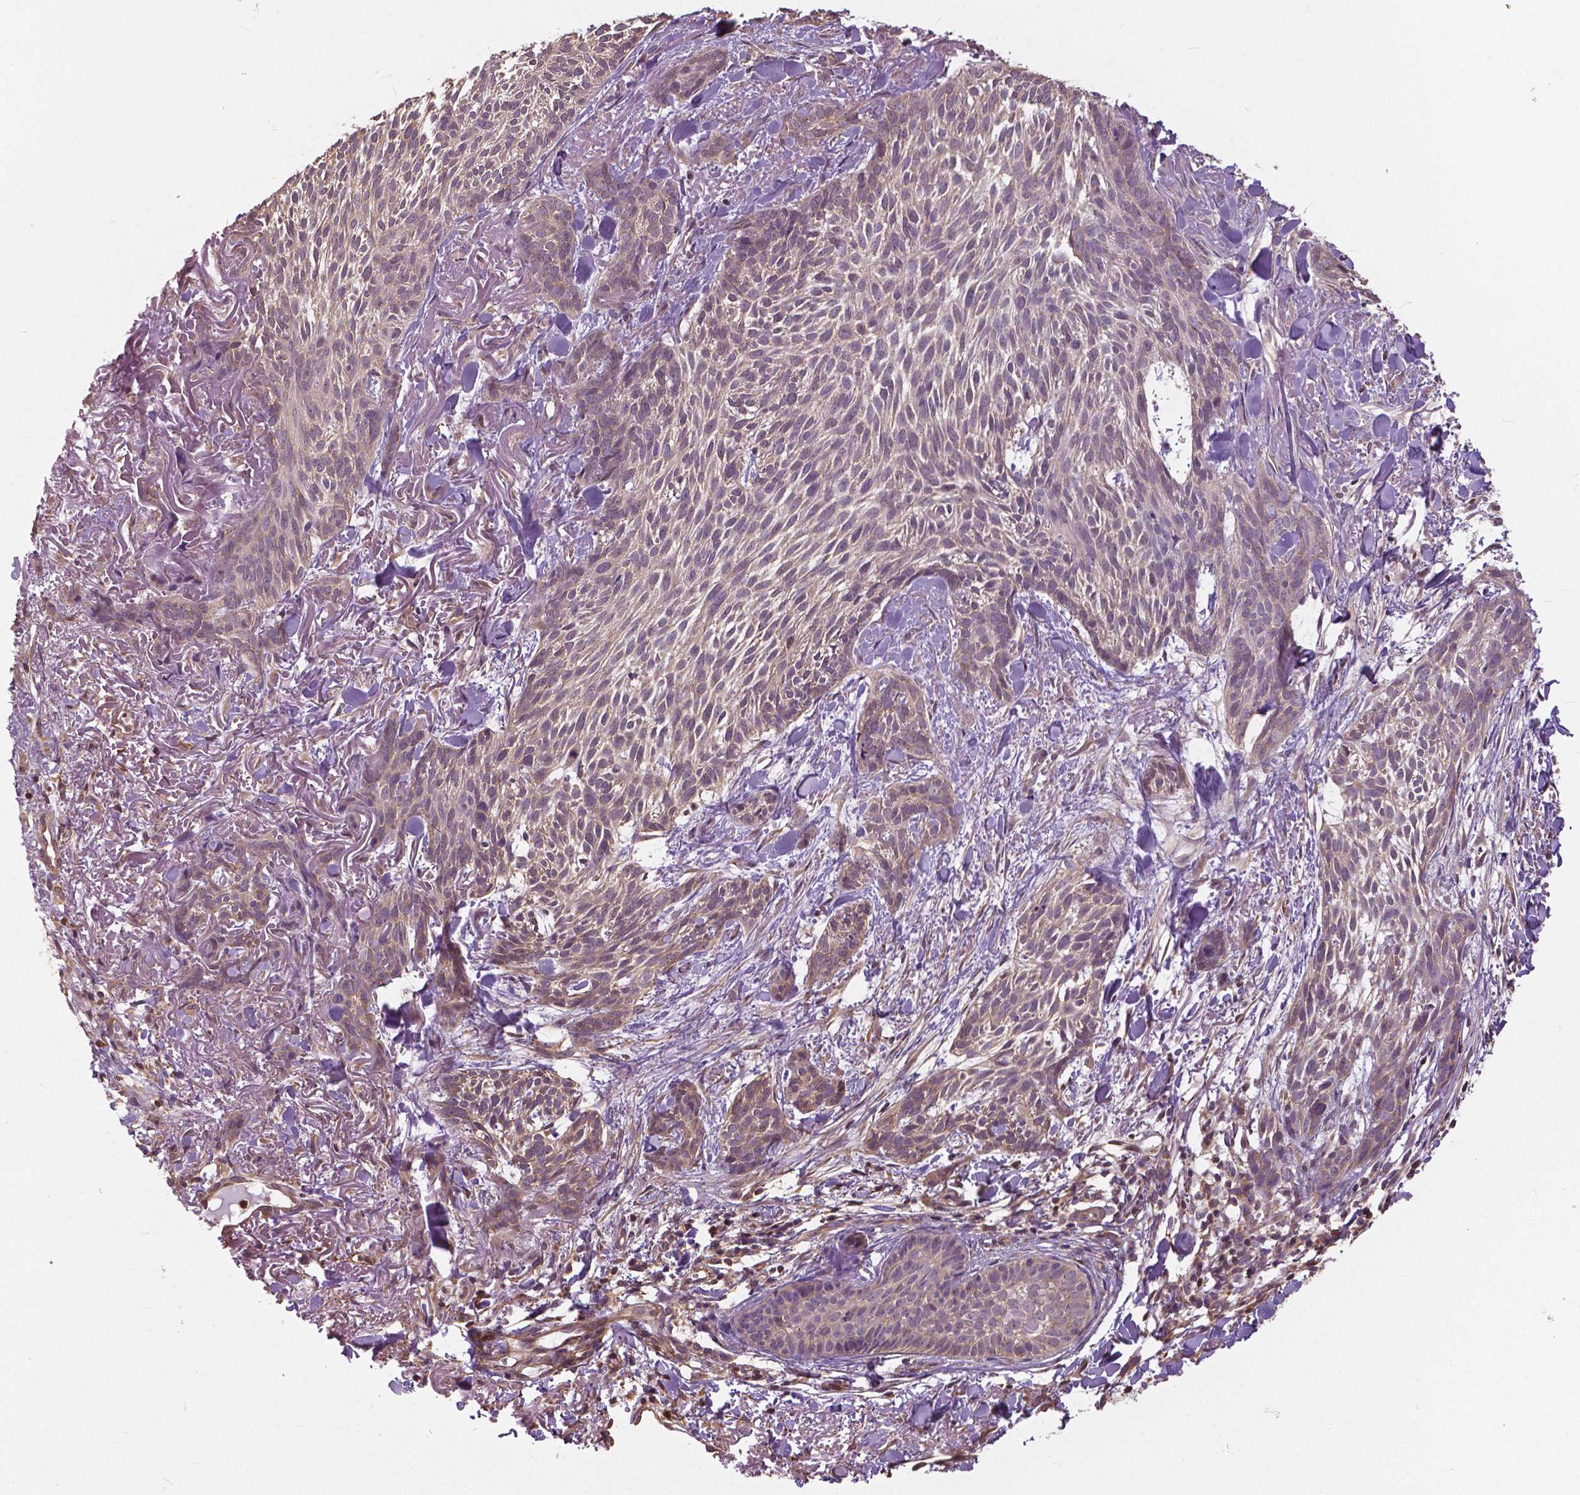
{"staining": {"intensity": "weak", "quantity": "25%-75%", "location": "cytoplasmic/membranous"}, "tissue": "skin cancer", "cell_type": "Tumor cells", "image_type": "cancer", "snomed": [{"axis": "morphology", "description": "Basal cell carcinoma"}, {"axis": "topography", "description": "Skin"}], "caption": "Weak cytoplasmic/membranous positivity for a protein is seen in about 25%-75% of tumor cells of skin cancer (basal cell carcinoma) using IHC.", "gene": "ANXA13", "patient": {"sex": "female", "age": 78}}